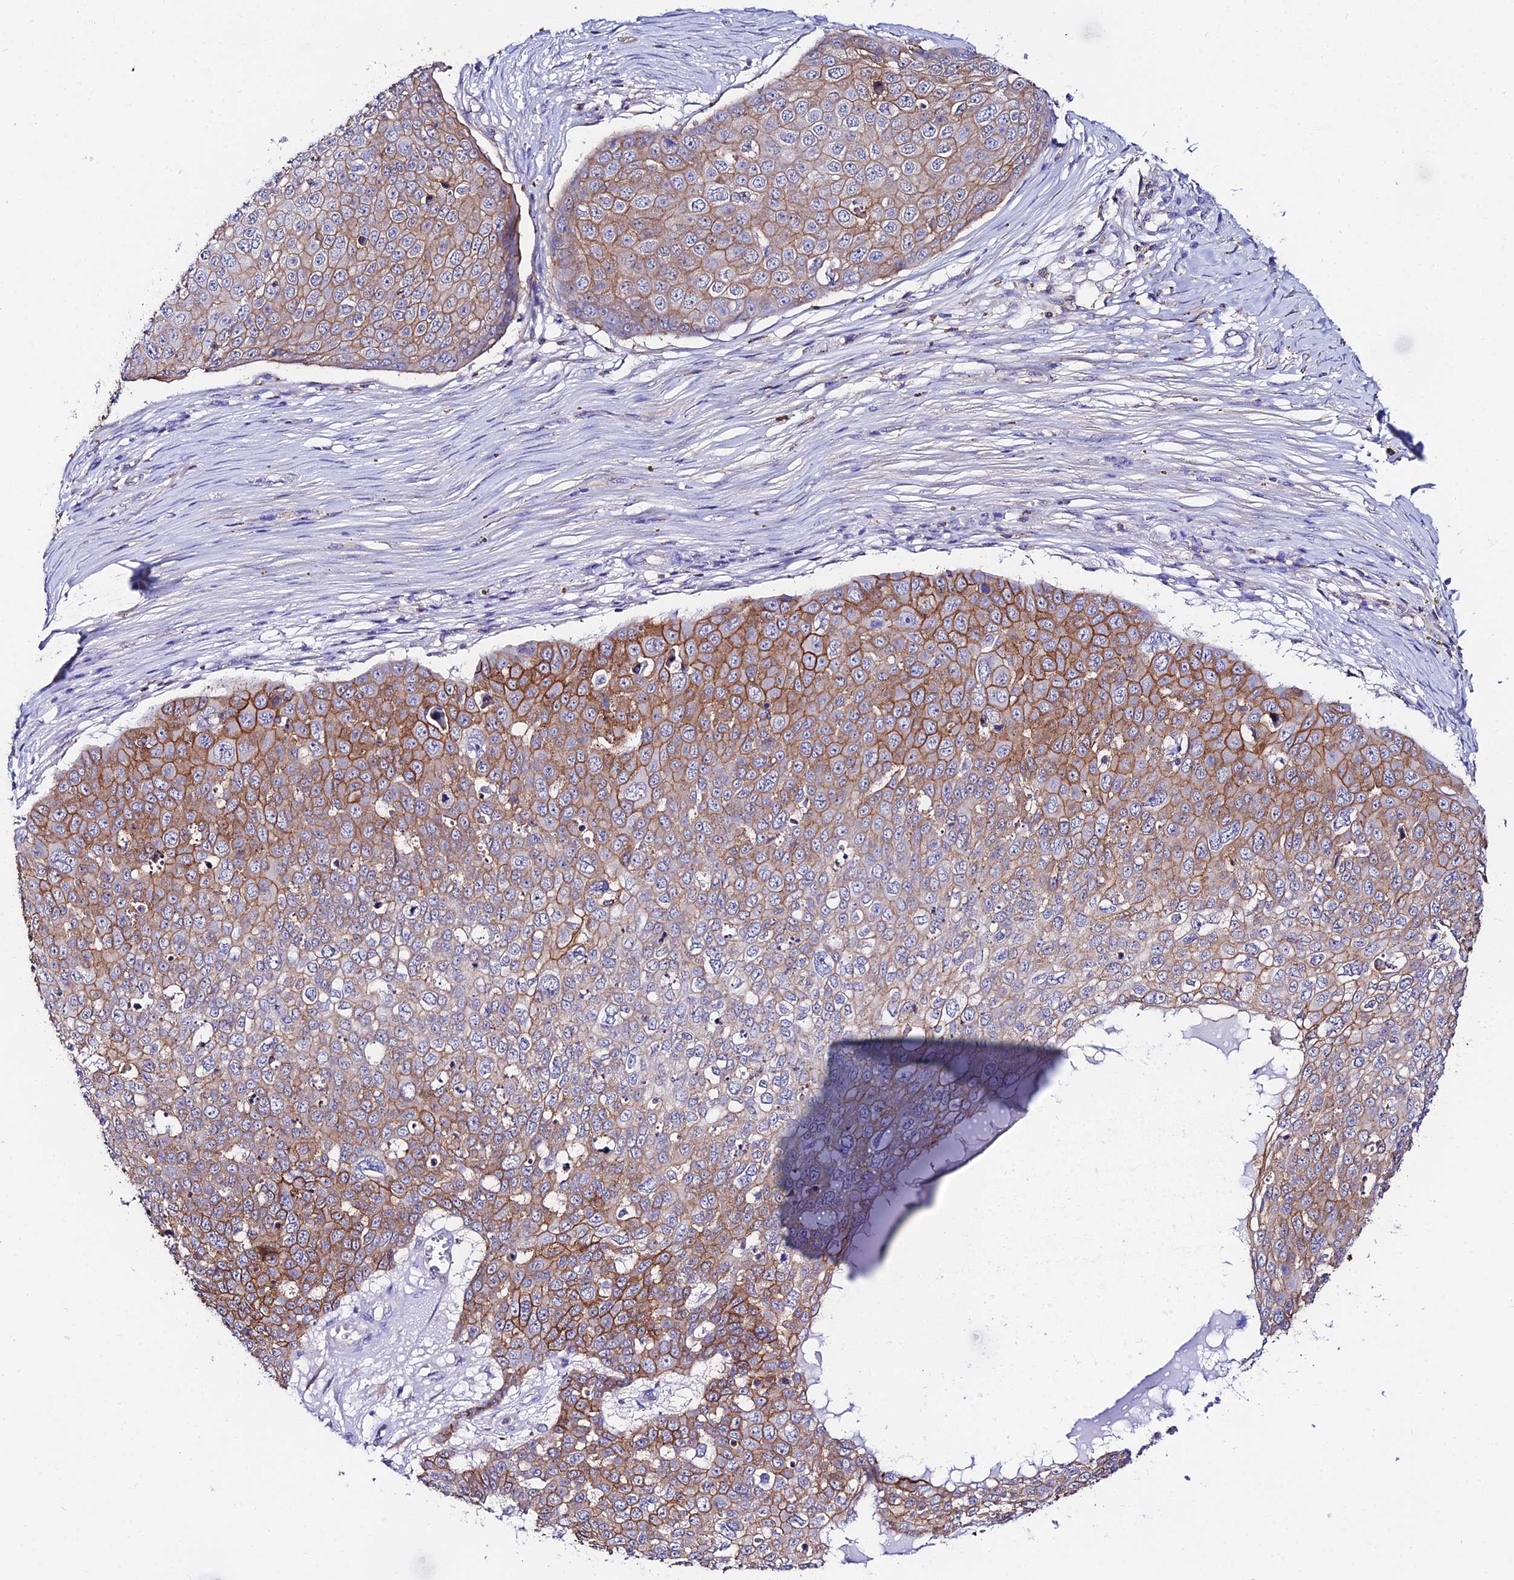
{"staining": {"intensity": "moderate", "quantity": ">75%", "location": "cytoplasmic/membranous"}, "tissue": "skin cancer", "cell_type": "Tumor cells", "image_type": "cancer", "snomed": [{"axis": "morphology", "description": "Squamous cell carcinoma, NOS"}, {"axis": "topography", "description": "Skin"}], "caption": "Protein expression analysis of squamous cell carcinoma (skin) reveals moderate cytoplasmic/membranous staining in approximately >75% of tumor cells.", "gene": "S100A16", "patient": {"sex": "male", "age": 71}}